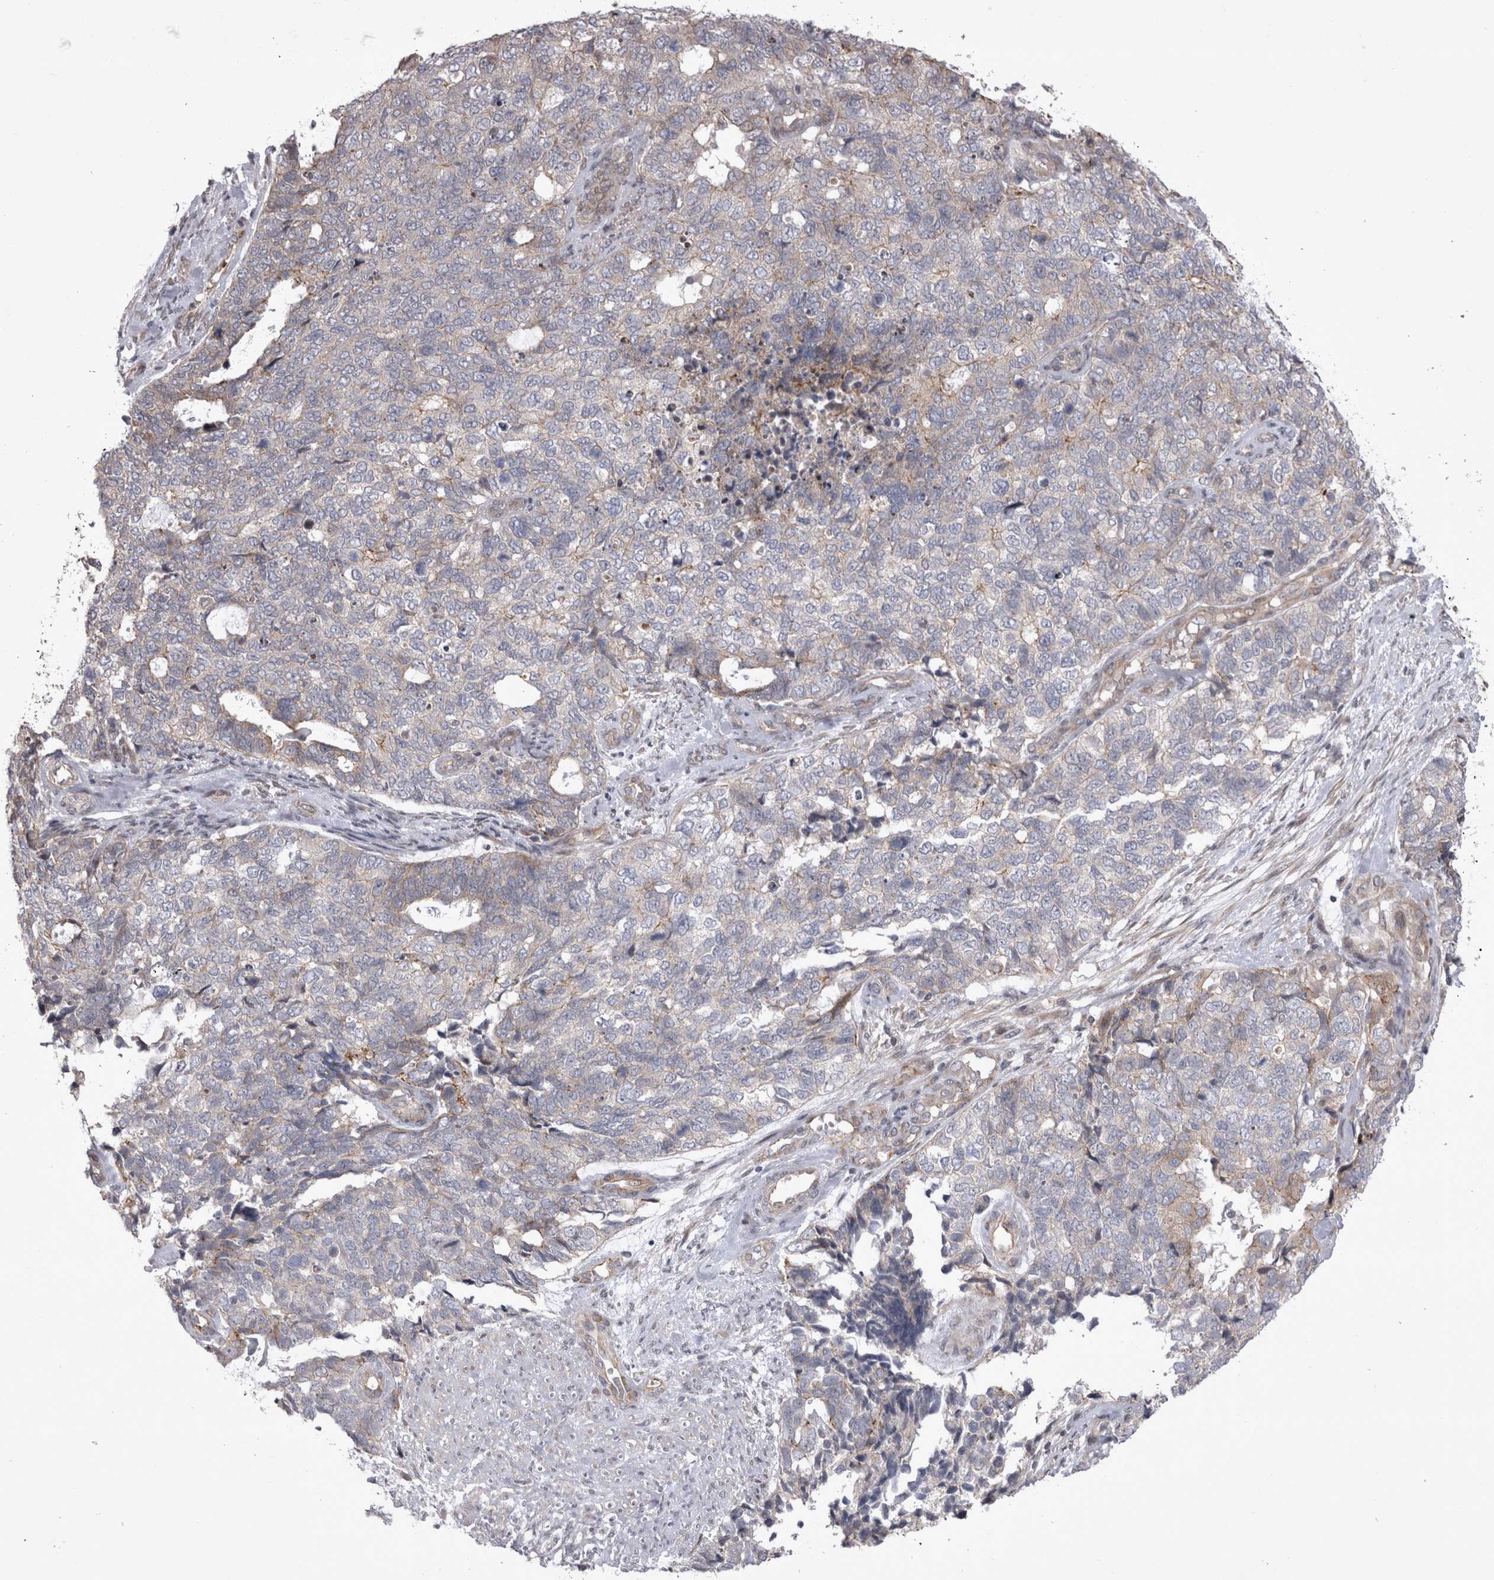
{"staining": {"intensity": "negative", "quantity": "none", "location": "none"}, "tissue": "cervical cancer", "cell_type": "Tumor cells", "image_type": "cancer", "snomed": [{"axis": "morphology", "description": "Squamous cell carcinoma, NOS"}, {"axis": "topography", "description": "Cervix"}], "caption": "Image shows no protein staining in tumor cells of cervical squamous cell carcinoma tissue.", "gene": "NENF", "patient": {"sex": "female", "age": 63}}